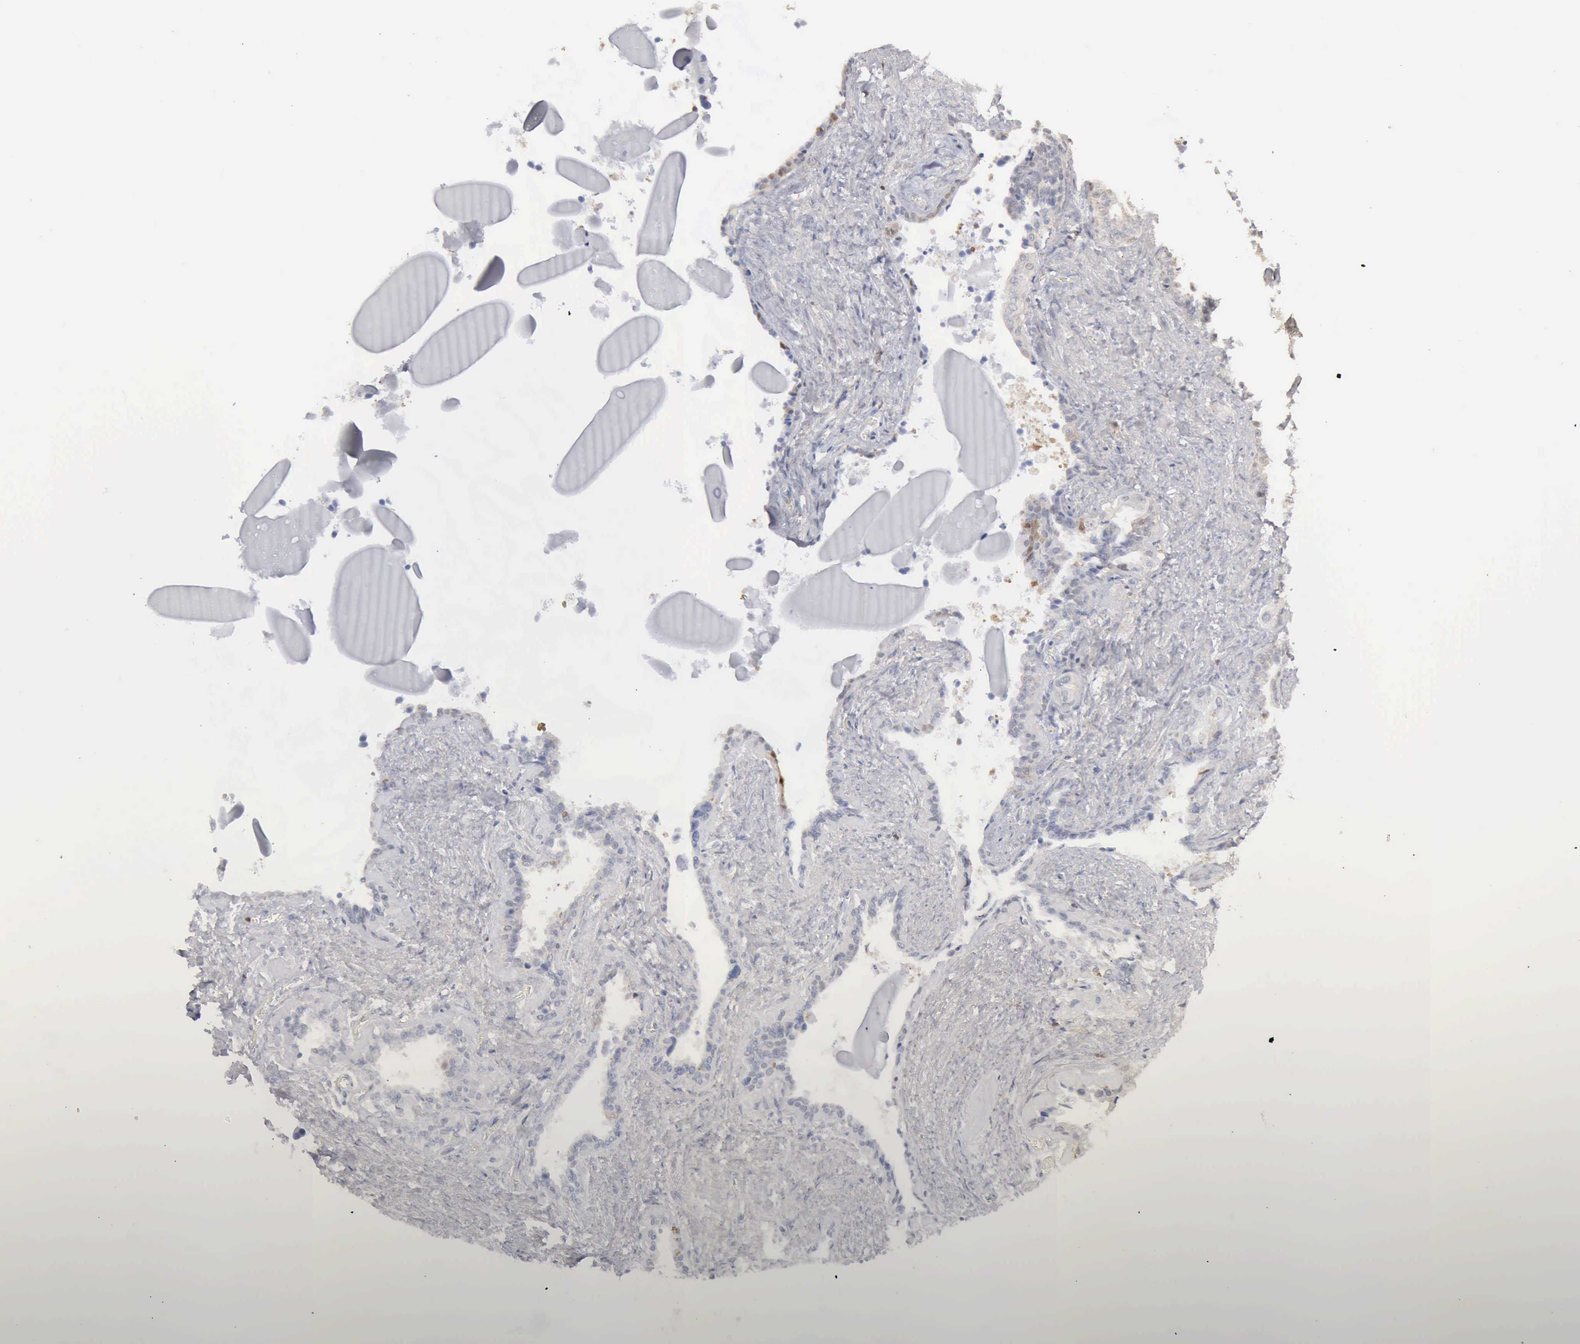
{"staining": {"intensity": "negative", "quantity": "none", "location": "none"}, "tissue": "seminal vesicle", "cell_type": "Glandular cells", "image_type": "normal", "snomed": [{"axis": "morphology", "description": "Normal tissue, NOS"}, {"axis": "morphology", "description": "Inflammation, NOS"}, {"axis": "topography", "description": "Urinary bladder"}, {"axis": "topography", "description": "Prostate"}, {"axis": "topography", "description": "Seminal veicle"}], "caption": "The IHC micrograph has no significant positivity in glandular cells of seminal vesicle.", "gene": "STAT1", "patient": {"sex": "male", "age": 82}}